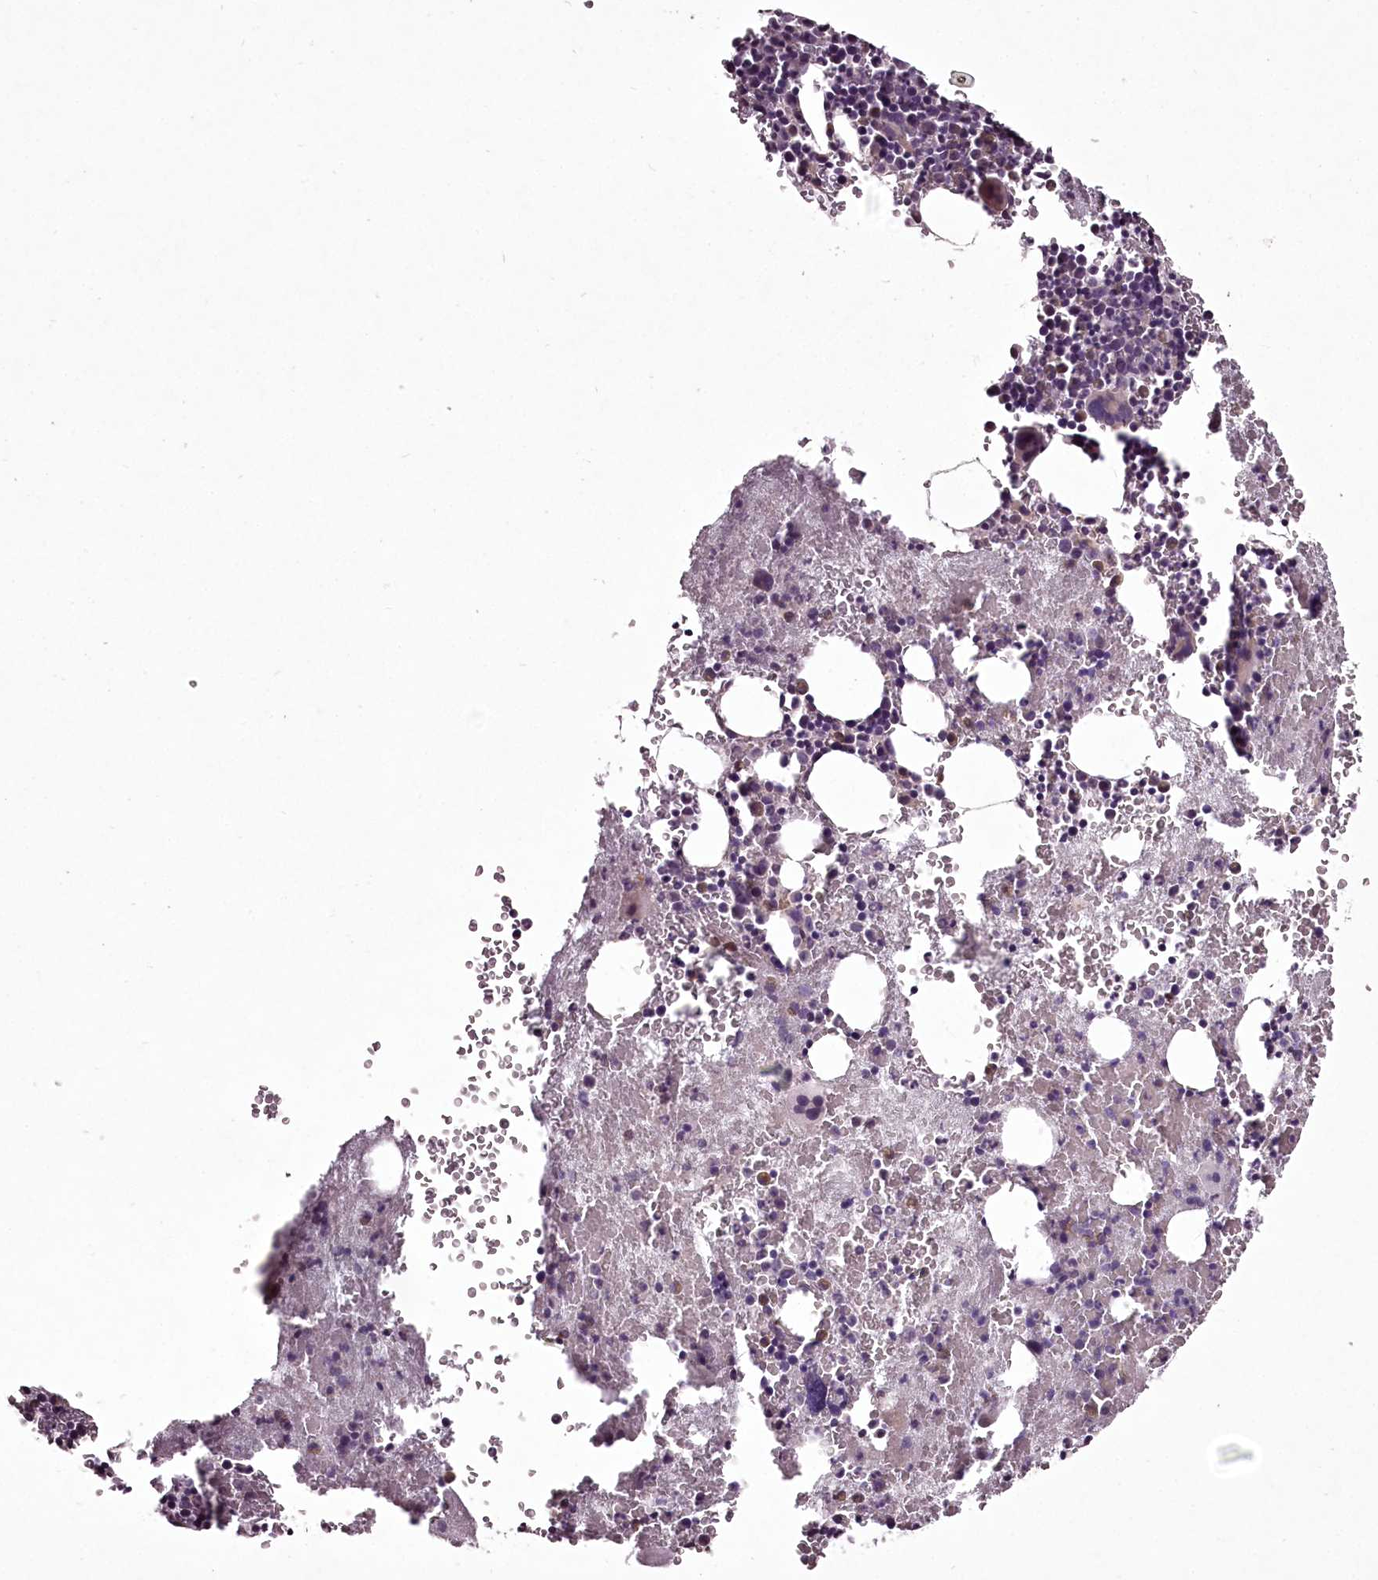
{"staining": {"intensity": "negative", "quantity": "none", "location": "none"}, "tissue": "bone marrow", "cell_type": "Hematopoietic cells", "image_type": "normal", "snomed": [{"axis": "morphology", "description": "Normal tissue, NOS"}, {"axis": "topography", "description": "Bone marrow"}], "caption": "Immunohistochemistry of benign bone marrow reveals no staining in hematopoietic cells. The staining is performed using DAB (3,3'-diaminobenzidine) brown chromogen with nuclei counter-stained in using hematoxylin.", "gene": "C1orf56", "patient": {"sex": "male", "age": 36}}